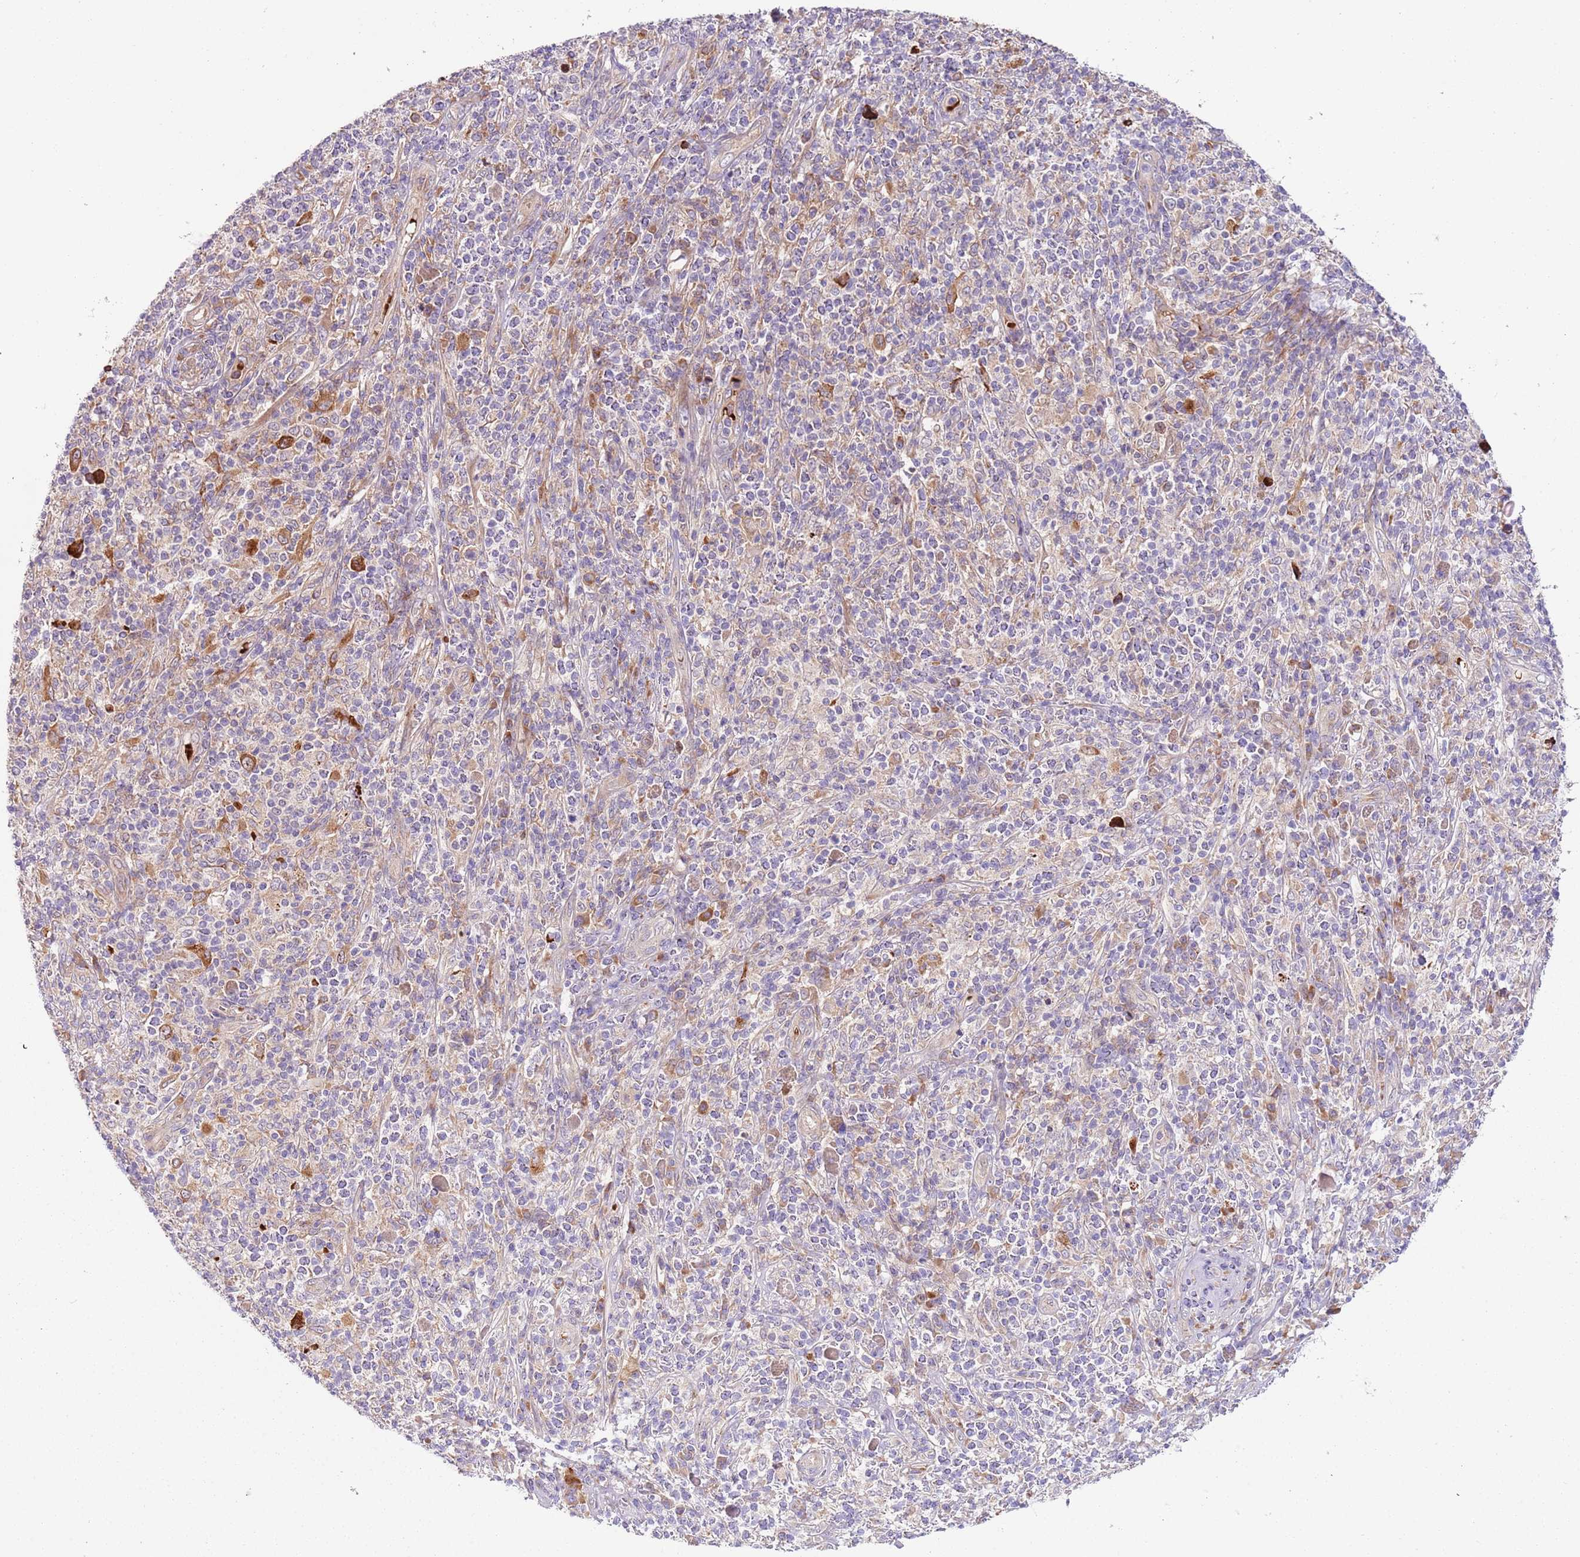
{"staining": {"intensity": "moderate", "quantity": "<25%", "location": "cytoplasmic/membranous"}, "tissue": "melanoma", "cell_type": "Tumor cells", "image_type": "cancer", "snomed": [{"axis": "morphology", "description": "Malignant melanoma, NOS"}, {"axis": "topography", "description": "Skin"}], "caption": "Tumor cells show low levels of moderate cytoplasmic/membranous expression in about <25% of cells in human melanoma. Using DAB (3,3'-diaminobenzidine) (brown) and hematoxylin (blue) stains, captured at high magnification using brightfield microscopy.", "gene": "VWCE", "patient": {"sex": "male", "age": 66}}